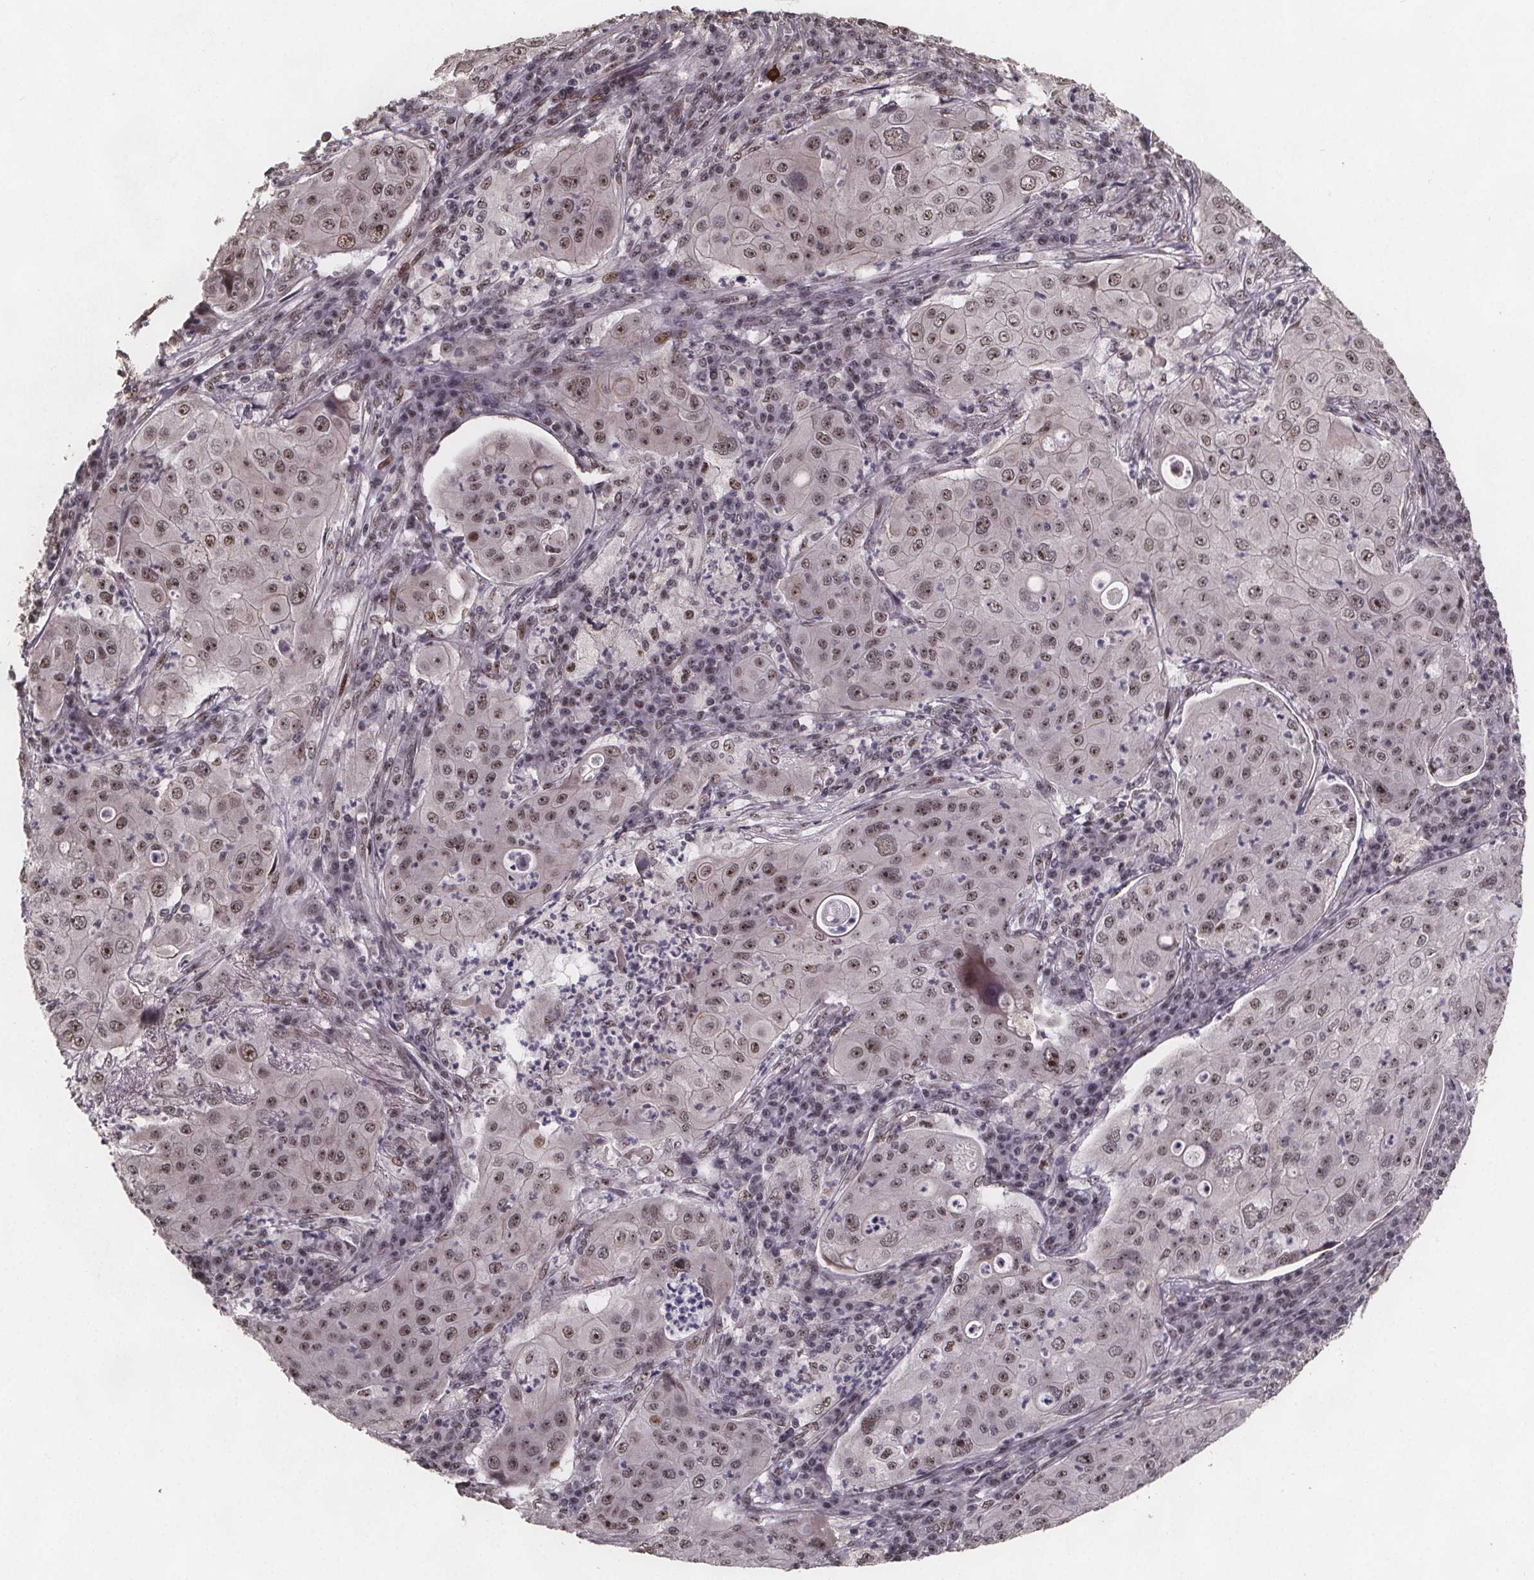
{"staining": {"intensity": "moderate", "quantity": ">75%", "location": "nuclear"}, "tissue": "lung cancer", "cell_type": "Tumor cells", "image_type": "cancer", "snomed": [{"axis": "morphology", "description": "Squamous cell carcinoma, NOS"}, {"axis": "topography", "description": "Lung"}], "caption": "A photomicrograph showing moderate nuclear staining in approximately >75% of tumor cells in squamous cell carcinoma (lung), as visualized by brown immunohistochemical staining.", "gene": "U2SURP", "patient": {"sex": "female", "age": 59}}